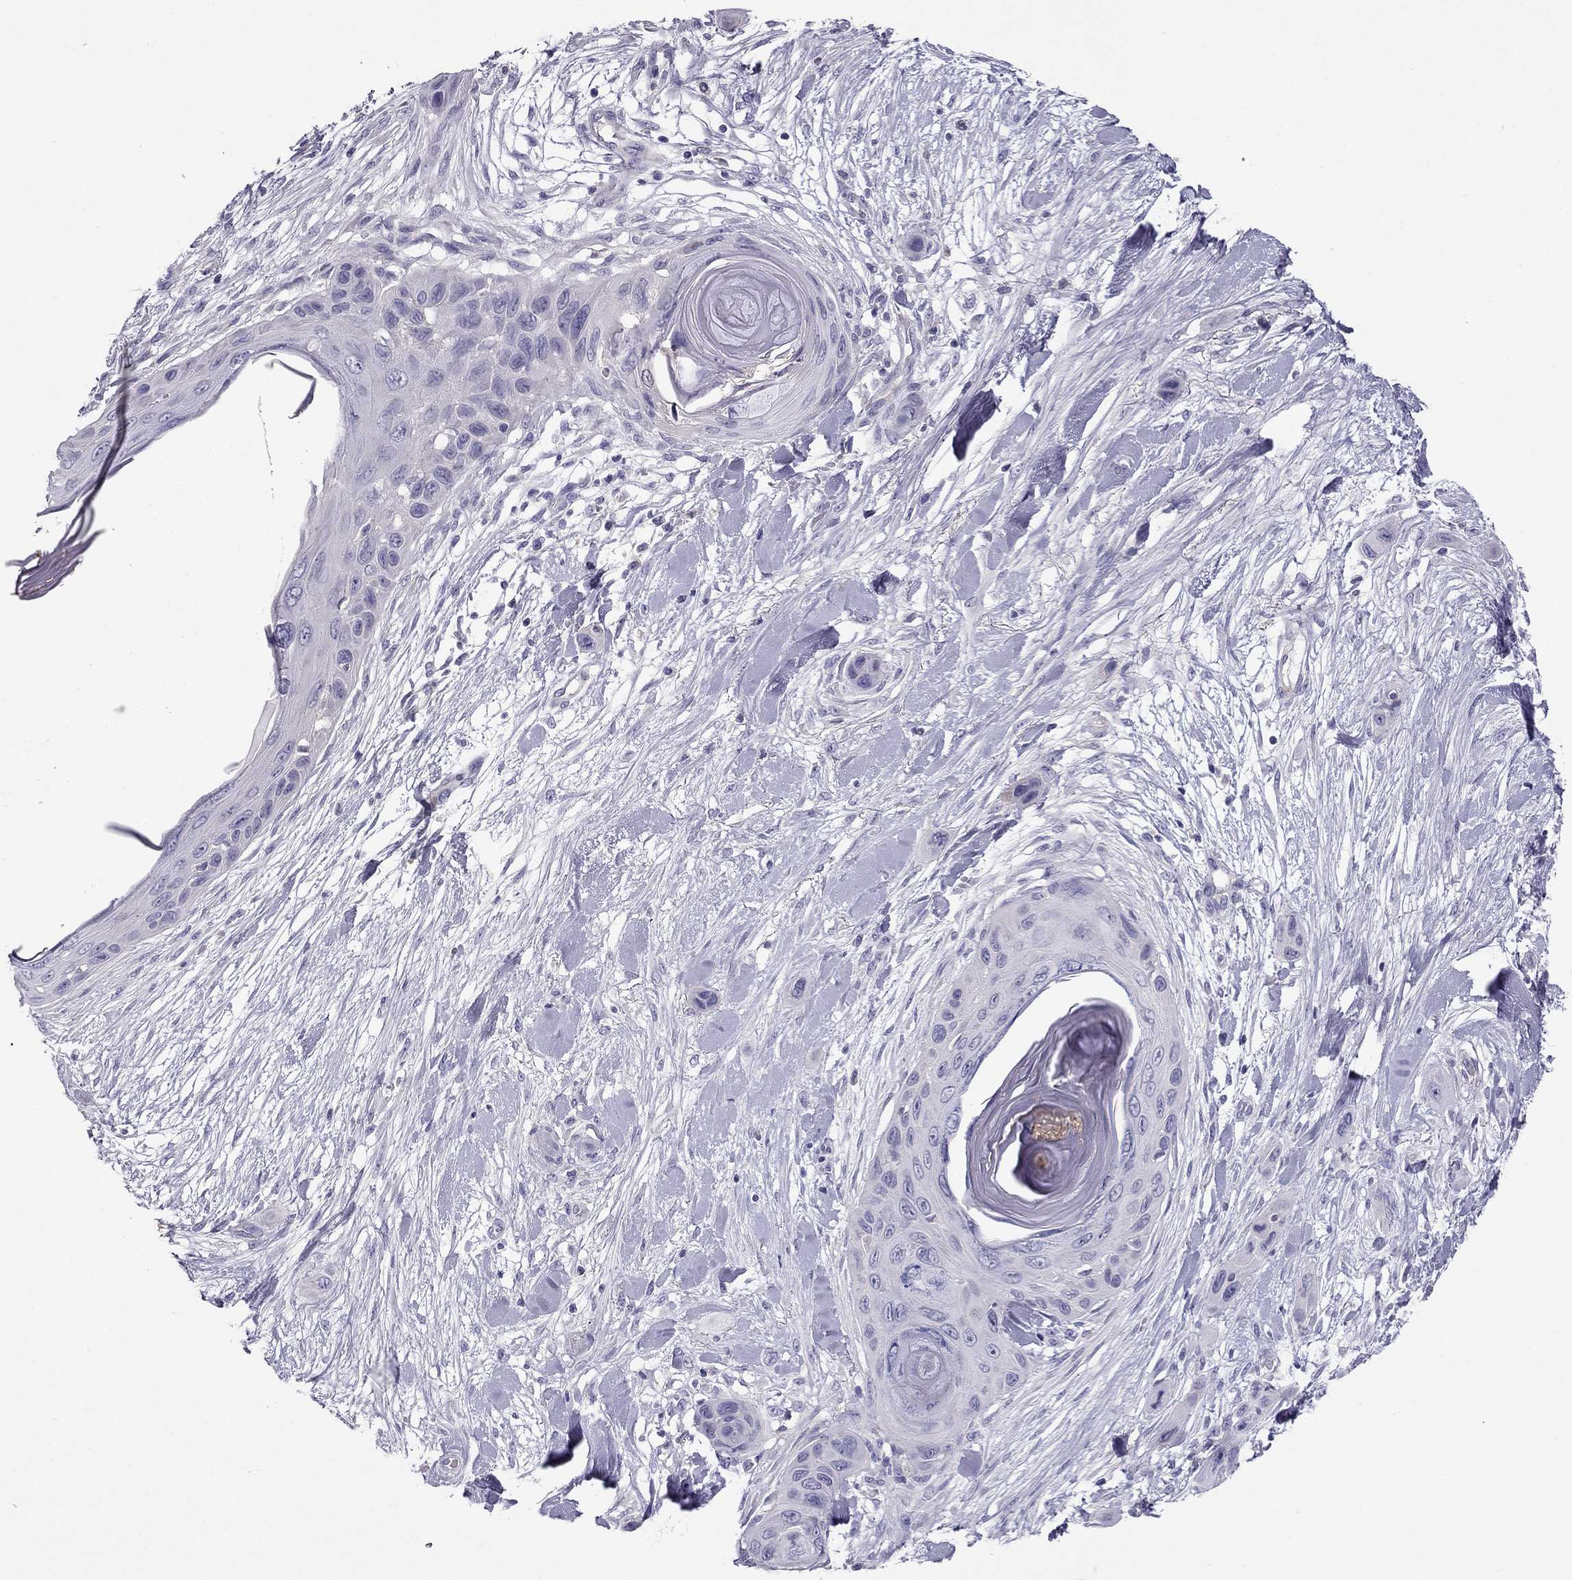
{"staining": {"intensity": "negative", "quantity": "none", "location": "none"}, "tissue": "skin cancer", "cell_type": "Tumor cells", "image_type": "cancer", "snomed": [{"axis": "morphology", "description": "Squamous cell carcinoma, NOS"}, {"axis": "topography", "description": "Skin"}], "caption": "DAB (3,3'-diaminobenzidine) immunohistochemical staining of skin squamous cell carcinoma shows no significant expression in tumor cells.", "gene": "STOML3", "patient": {"sex": "male", "age": 79}}